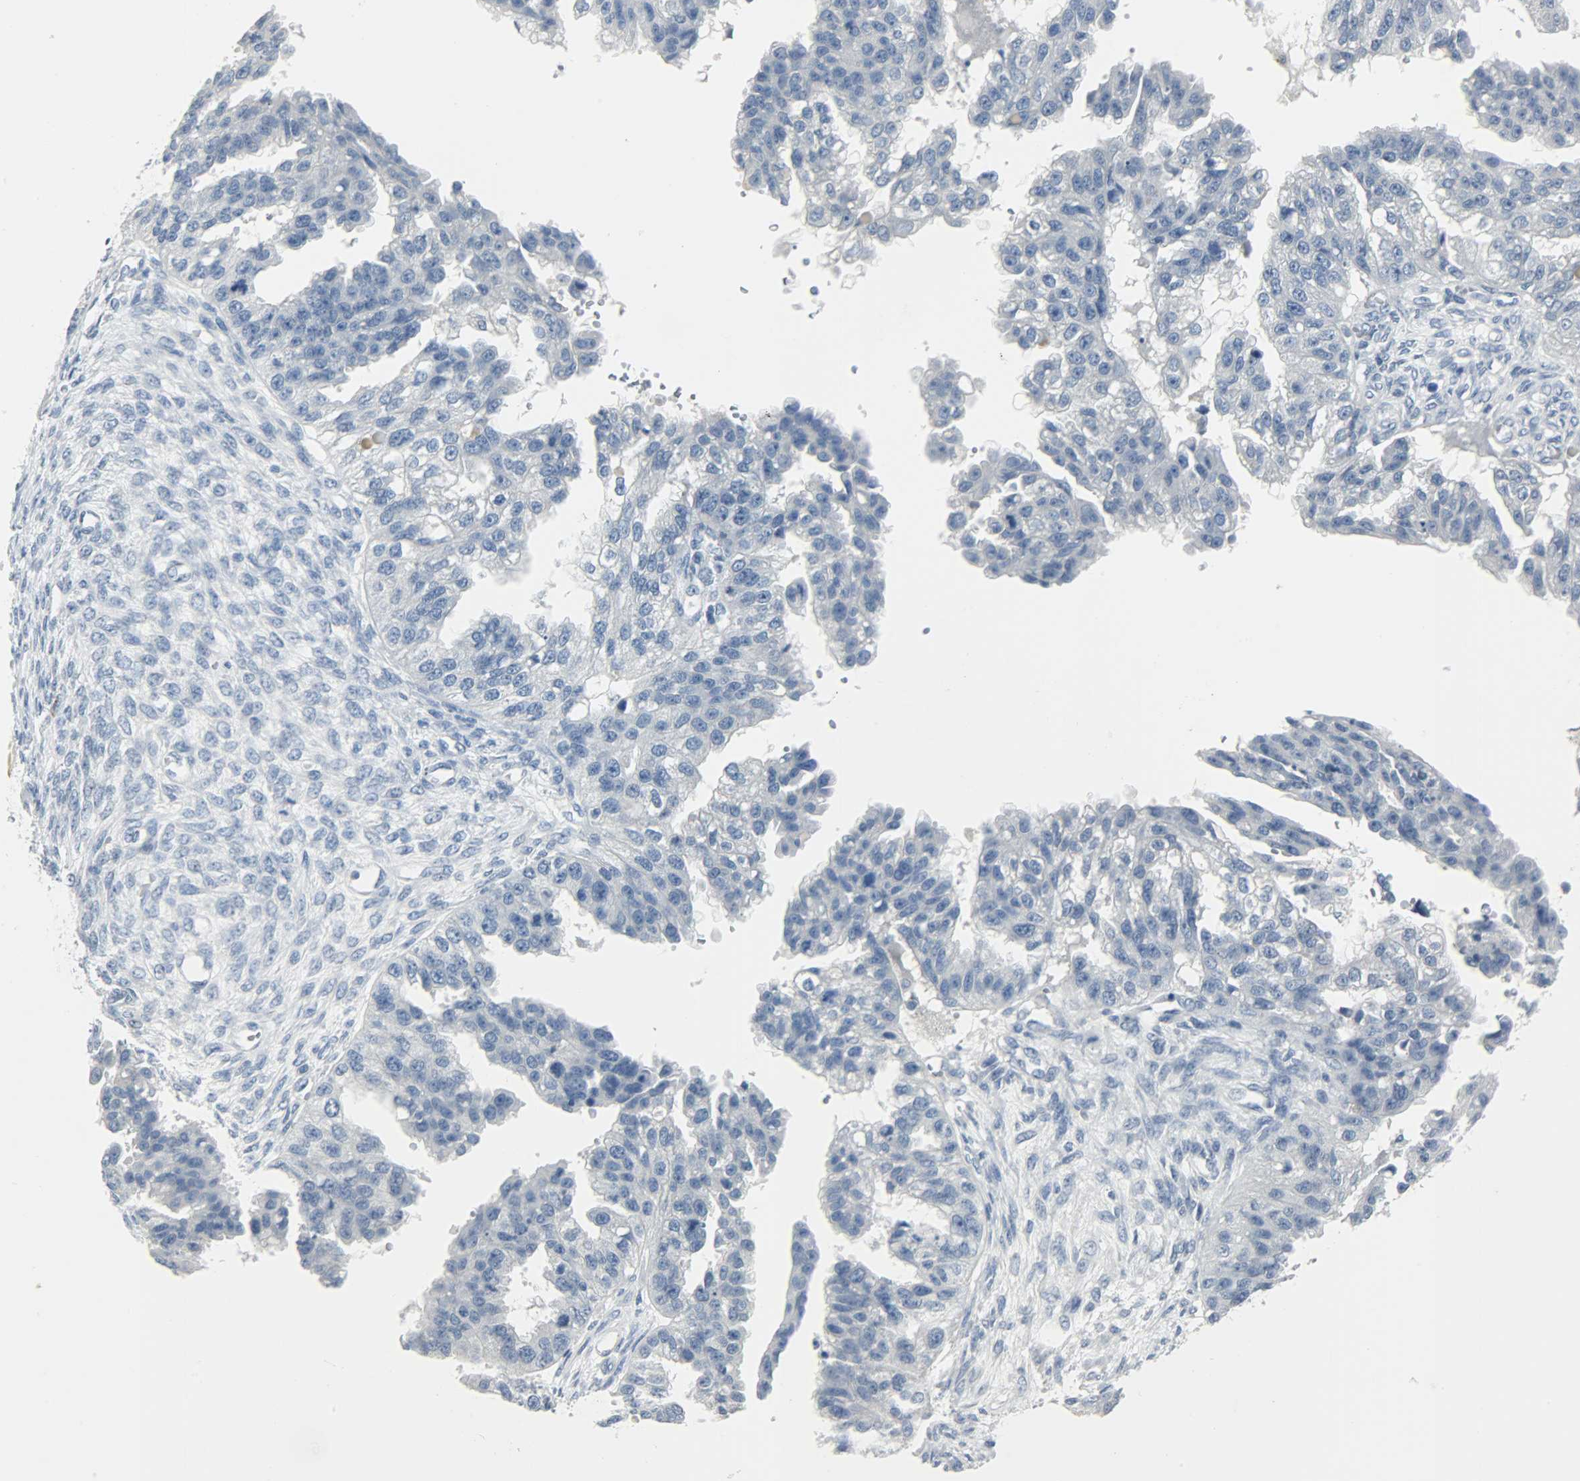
{"staining": {"intensity": "negative", "quantity": "none", "location": "none"}, "tissue": "ovarian cancer", "cell_type": "Tumor cells", "image_type": "cancer", "snomed": [{"axis": "morphology", "description": "Cystadenocarcinoma, serous, NOS"}, {"axis": "topography", "description": "Ovary"}], "caption": "Protein analysis of serous cystadenocarcinoma (ovarian) reveals no significant staining in tumor cells.", "gene": "KIT", "patient": {"sex": "female", "age": 58}}